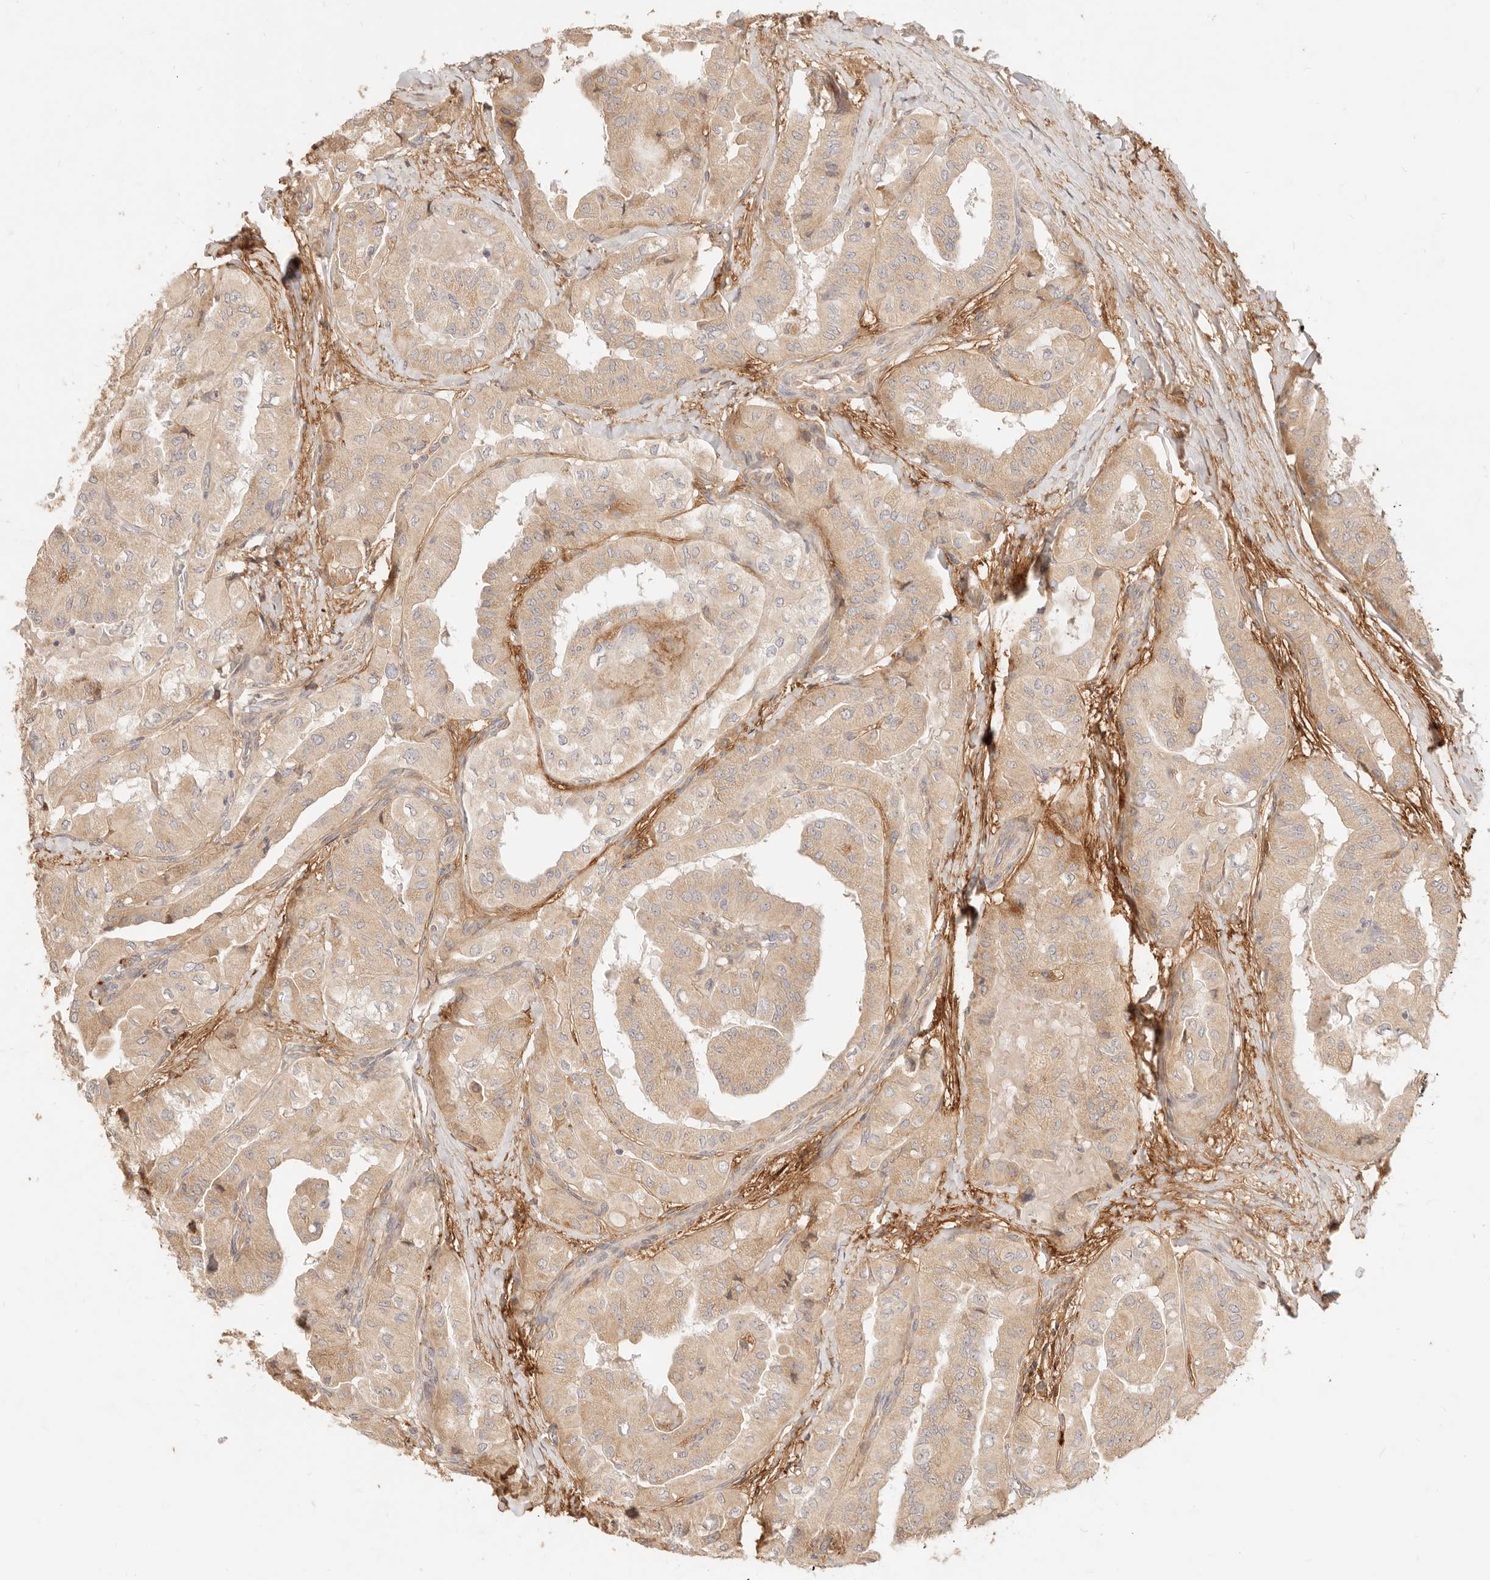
{"staining": {"intensity": "moderate", "quantity": ">75%", "location": "cytoplasmic/membranous"}, "tissue": "thyroid cancer", "cell_type": "Tumor cells", "image_type": "cancer", "snomed": [{"axis": "morphology", "description": "Papillary adenocarcinoma, NOS"}, {"axis": "topography", "description": "Thyroid gland"}], "caption": "Immunohistochemistry (IHC) micrograph of human thyroid papillary adenocarcinoma stained for a protein (brown), which reveals medium levels of moderate cytoplasmic/membranous positivity in about >75% of tumor cells.", "gene": "UBXN10", "patient": {"sex": "female", "age": 59}}